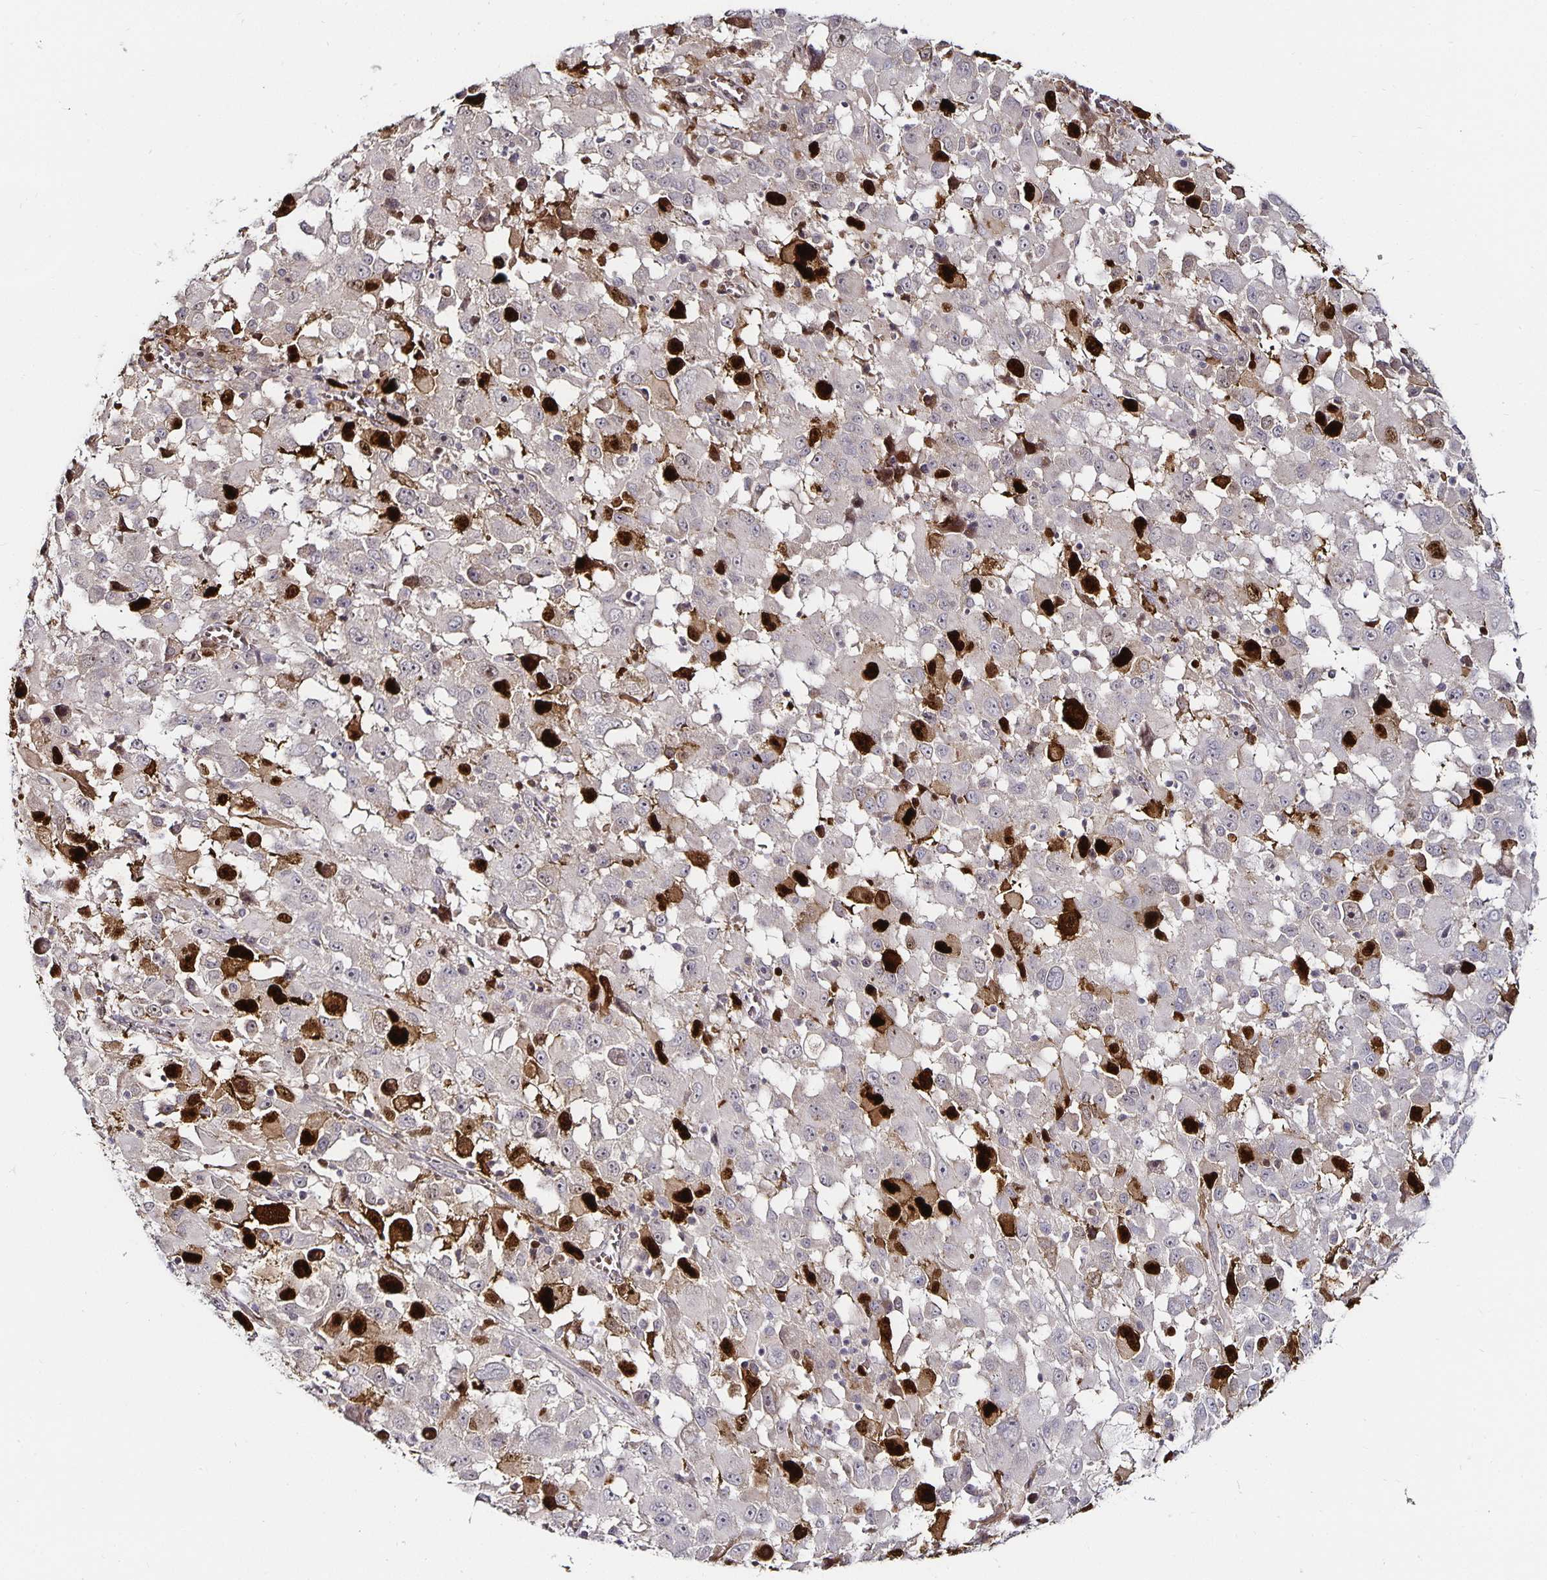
{"staining": {"intensity": "strong", "quantity": "<25%", "location": "nuclear"}, "tissue": "melanoma", "cell_type": "Tumor cells", "image_type": "cancer", "snomed": [{"axis": "morphology", "description": "Malignant melanoma, Metastatic site"}, {"axis": "topography", "description": "Soft tissue"}], "caption": "A photomicrograph of melanoma stained for a protein shows strong nuclear brown staining in tumor cells. (Stains: DAB (3,3'-diaminobenzidine) in brown, nuclei in blue, Microscopy: brightfield microscopy at high magnification).", "gene": "ANLN", "patient": {"sex": "male", "age": 50}}